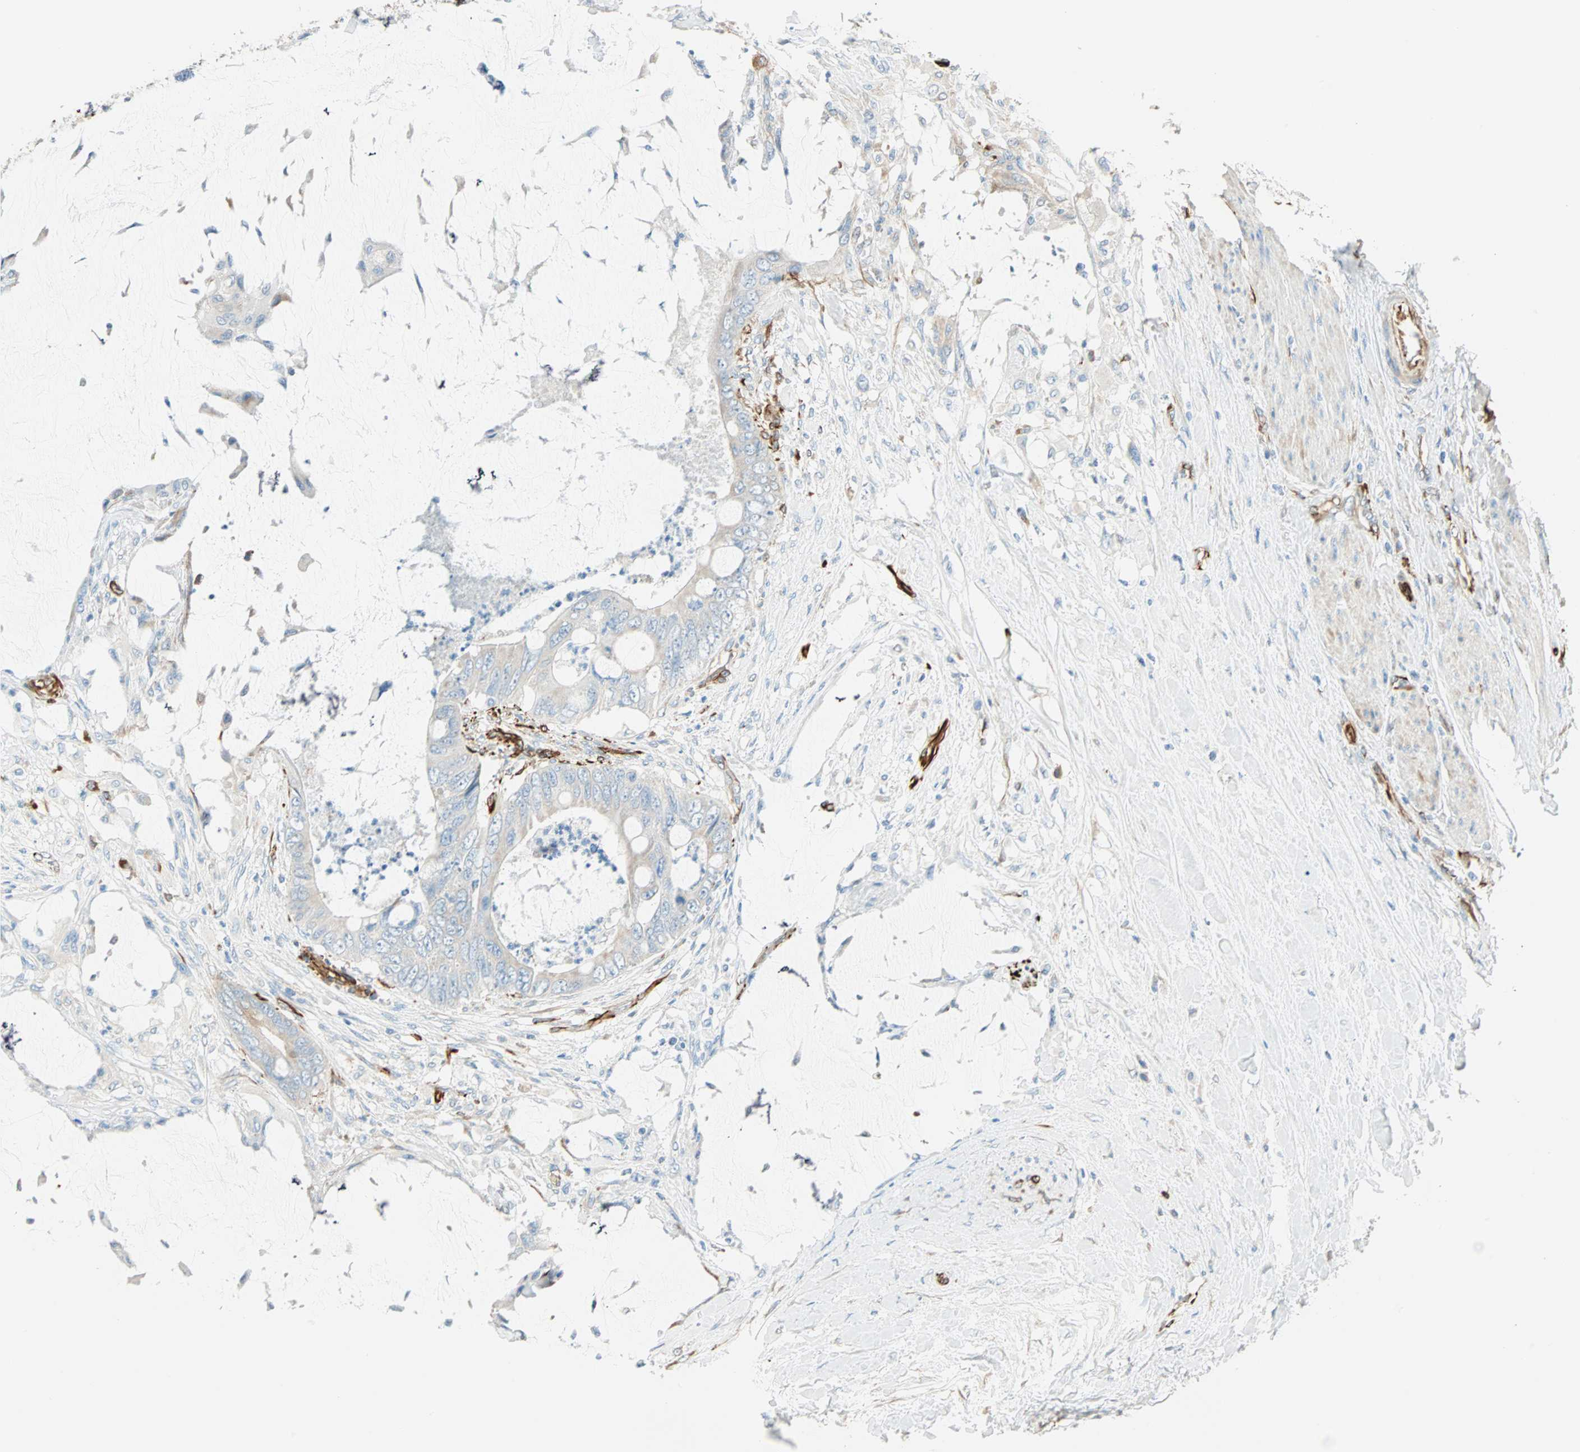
{"staining": {"intensity": "weak", "quantity": "<25%", "location": "cytoplasmic/membranous"}, "tissue": "colorectal cancer", "cell_type": "Tumor cells", "image_type": "cancer", "snomed": [{"axis": "morphology", "description": "Adenocarcinoma, NOS"}, {"axis": "topography", "description": "Rectum"}], "caption": "A histopathology image of human colorectal cancer is negative for staining in tumor cells. (Stains: DAB IHC with hematoxylin counter stain, Microscopy: brightfield microscopy at high magnification).", "gene": "NES", "patient": {"sex": "female", "age": 77}}